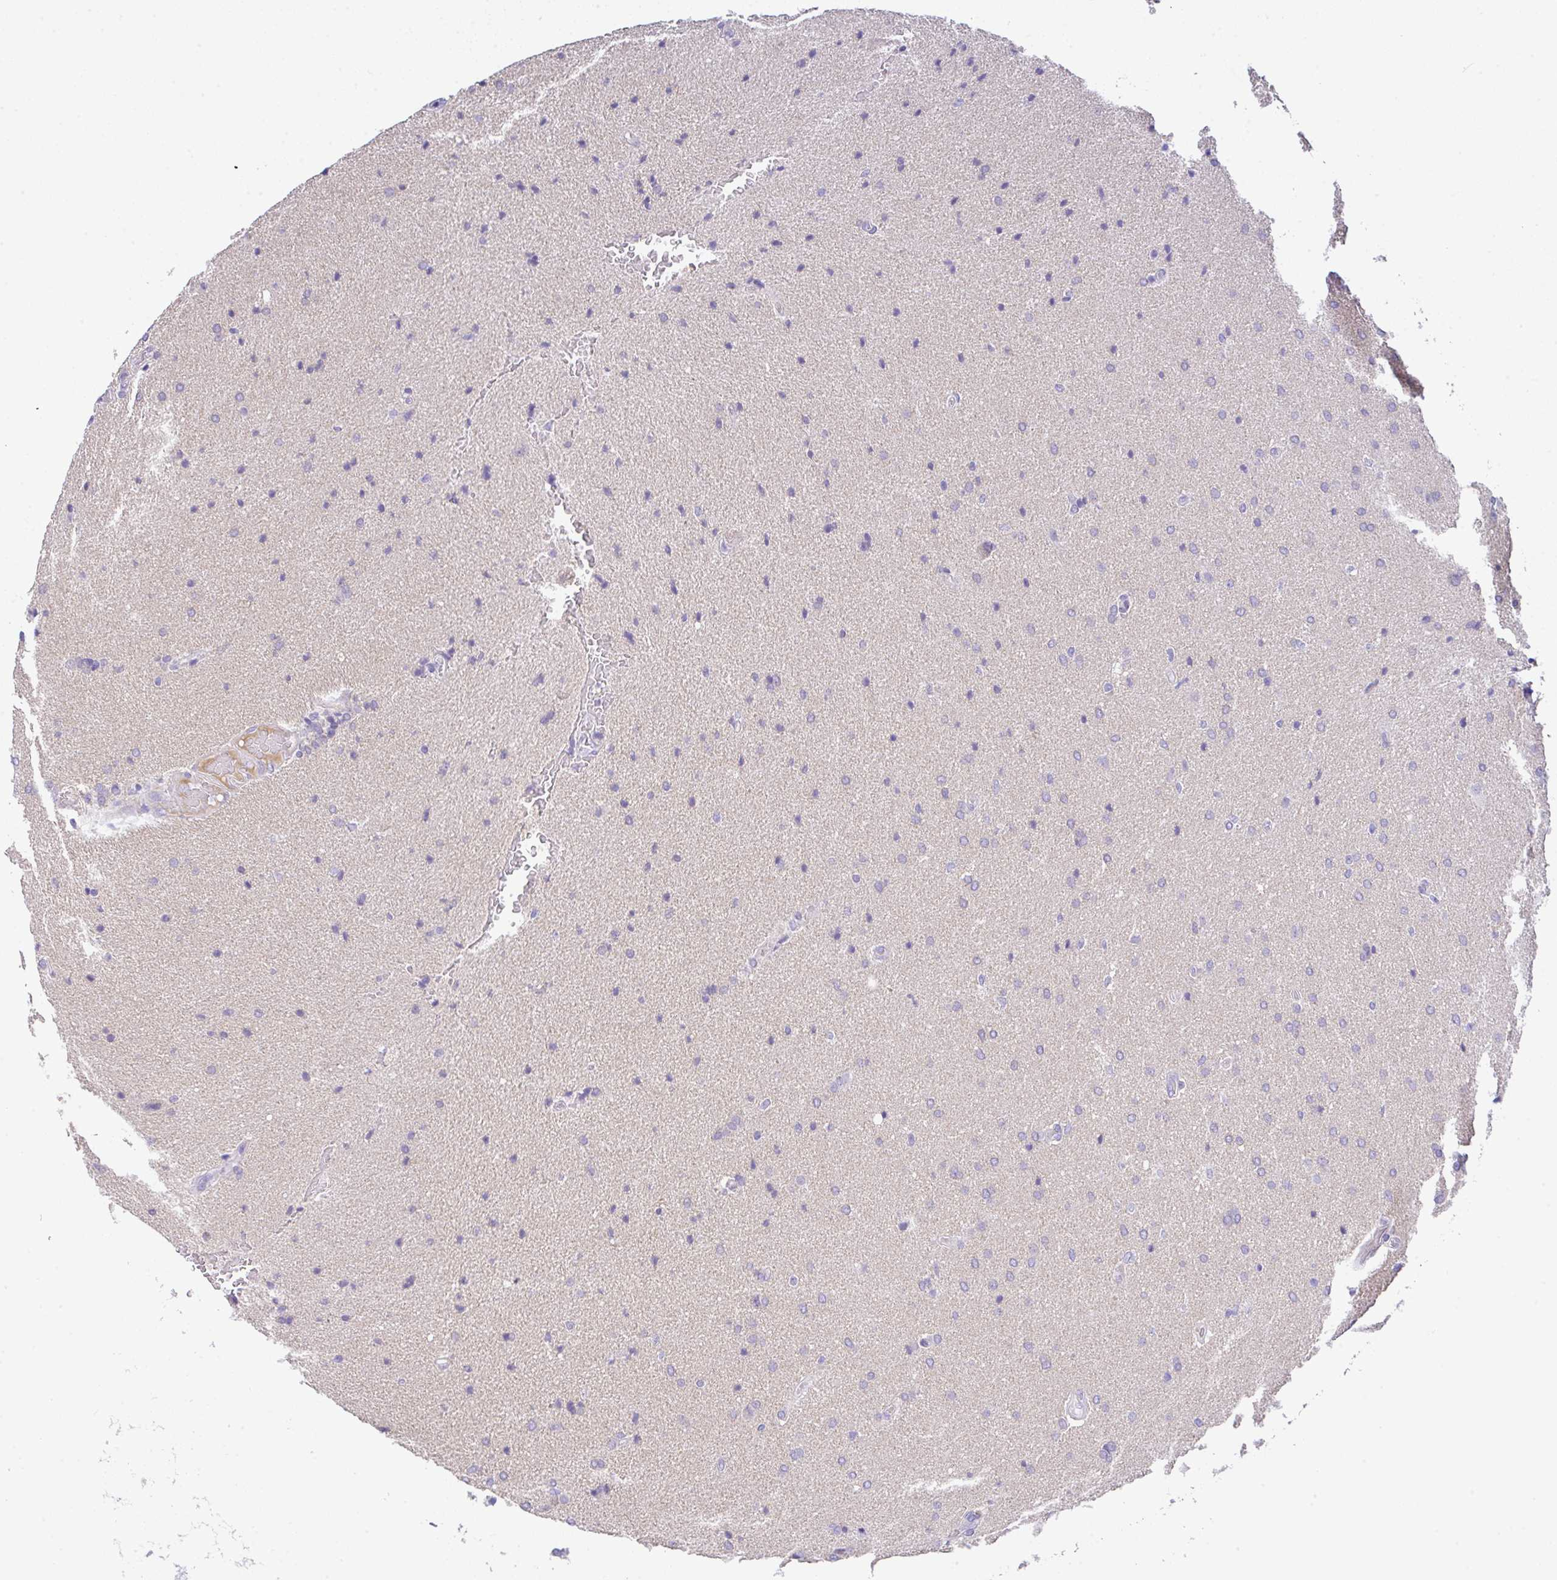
{"staining": {"intensity": "negative", "quantity": "none", "location": "none"}, "tissue": "glioma", "cell_type": "Tumor cells", "image_type": "cancer", "snomed": [{"axis": "morphology", "description": "Glioma, malignant, High grade"}, {"axis": "topography", "description": "Brain"}], "caption": "Human glioma stained for a protein using immunohistochemistry demonstrates no expression in tumor cells.", "gene": "SERPINE3", "patient": {"sex": "male", "age": 56}}